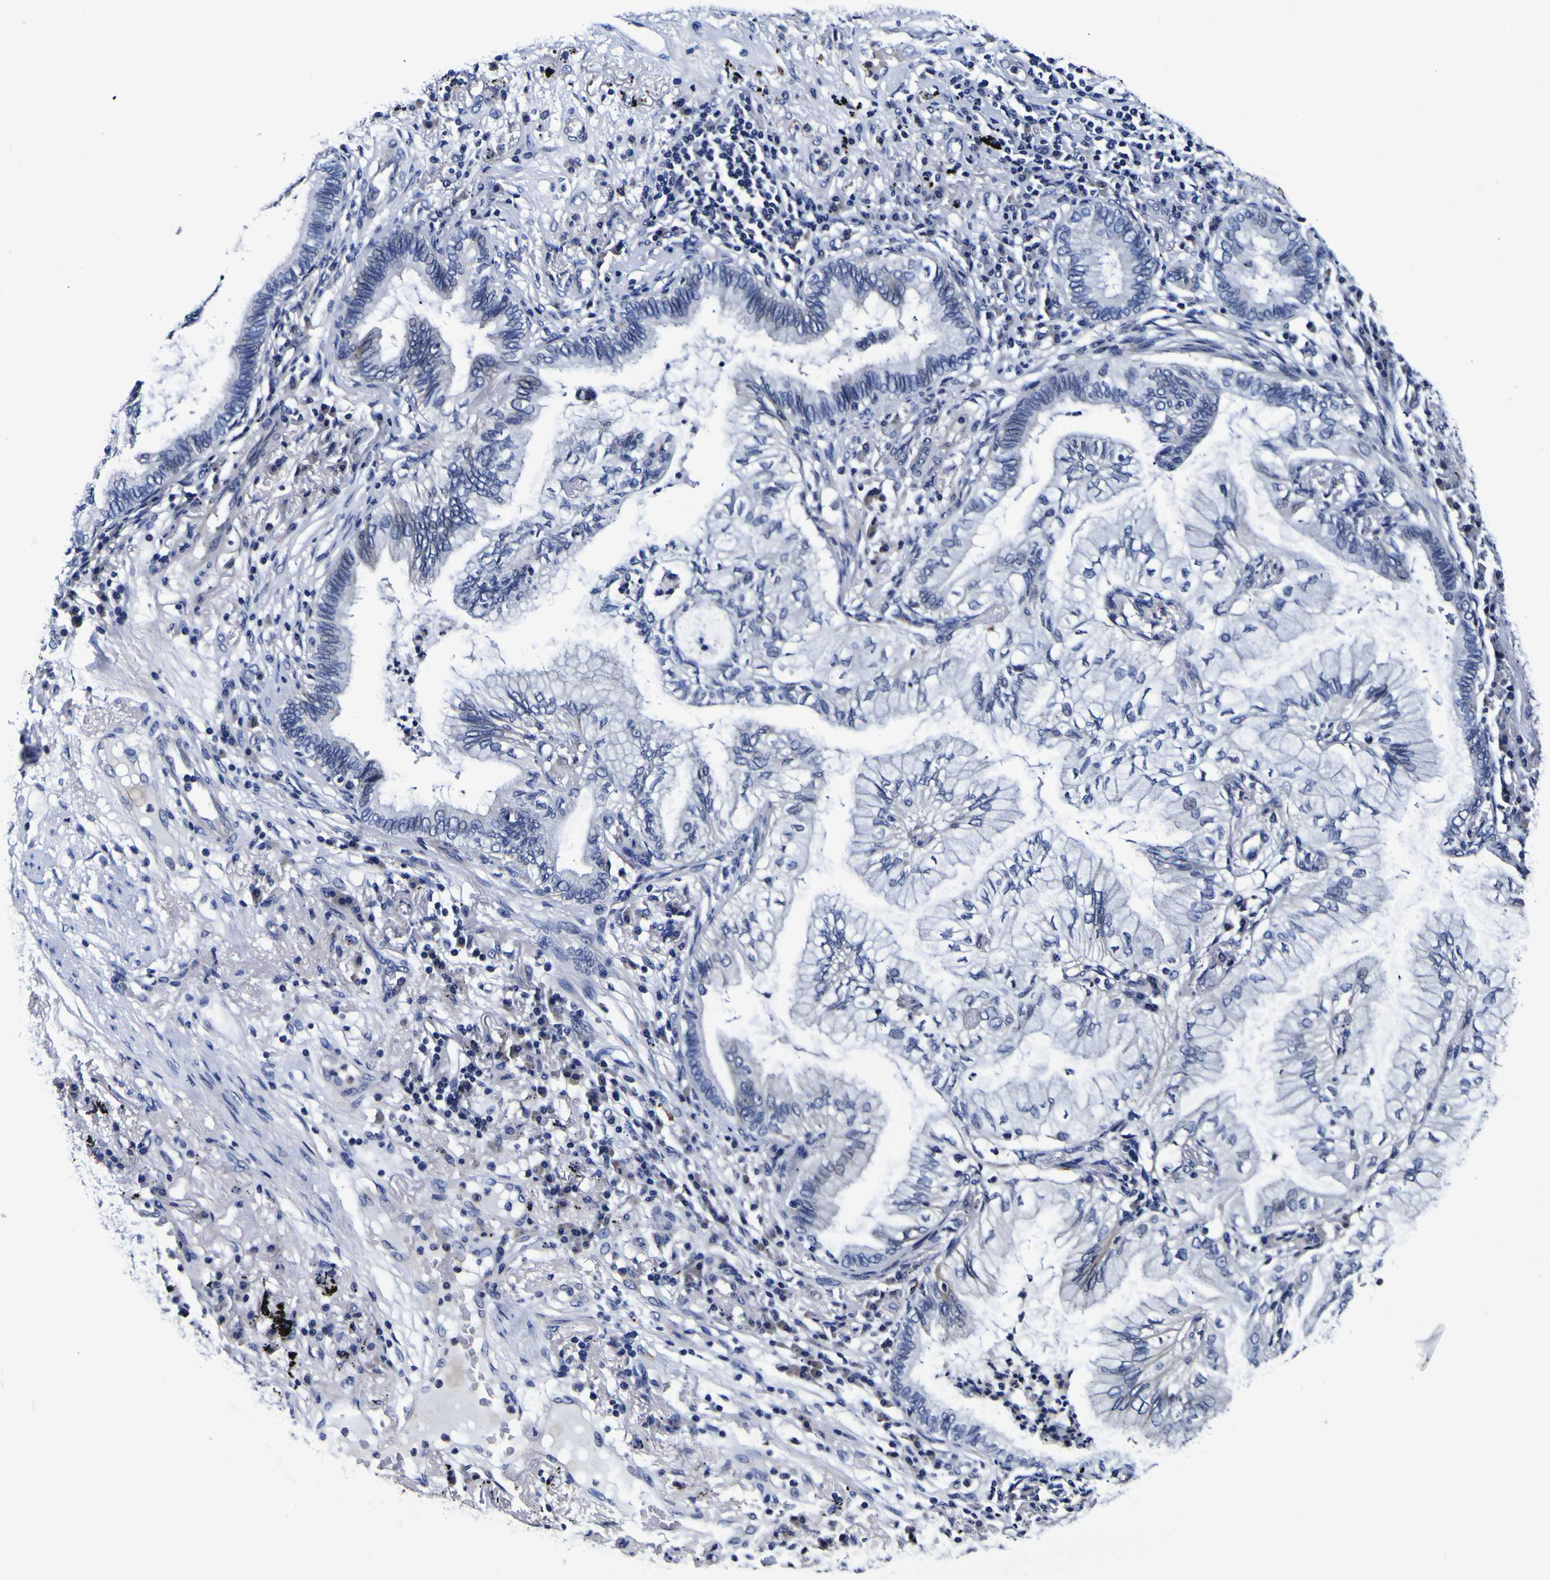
{"staining": {"intensity": "negative", "quantity": "none", "location": "none"}, "tissue": "lung cancer", "cell_type": "Tumor cells", "image_type": "cancer", "snomed": [{"axis": "morphology", "description": "Normal tissue, NOS"}, {"axis": "morphology", "description": "Adenocarcinoma, NOS"}, {"axis": "topography", "description": "Bronchus"}, {"axis": "topography", "description": "Lung"}], "caption": "Histopathology image shows no protein positivity in tumor cells of lung cancer tissue.", "gene": "PDLIM4", "patient": {"sex": "female", "age": 70}}